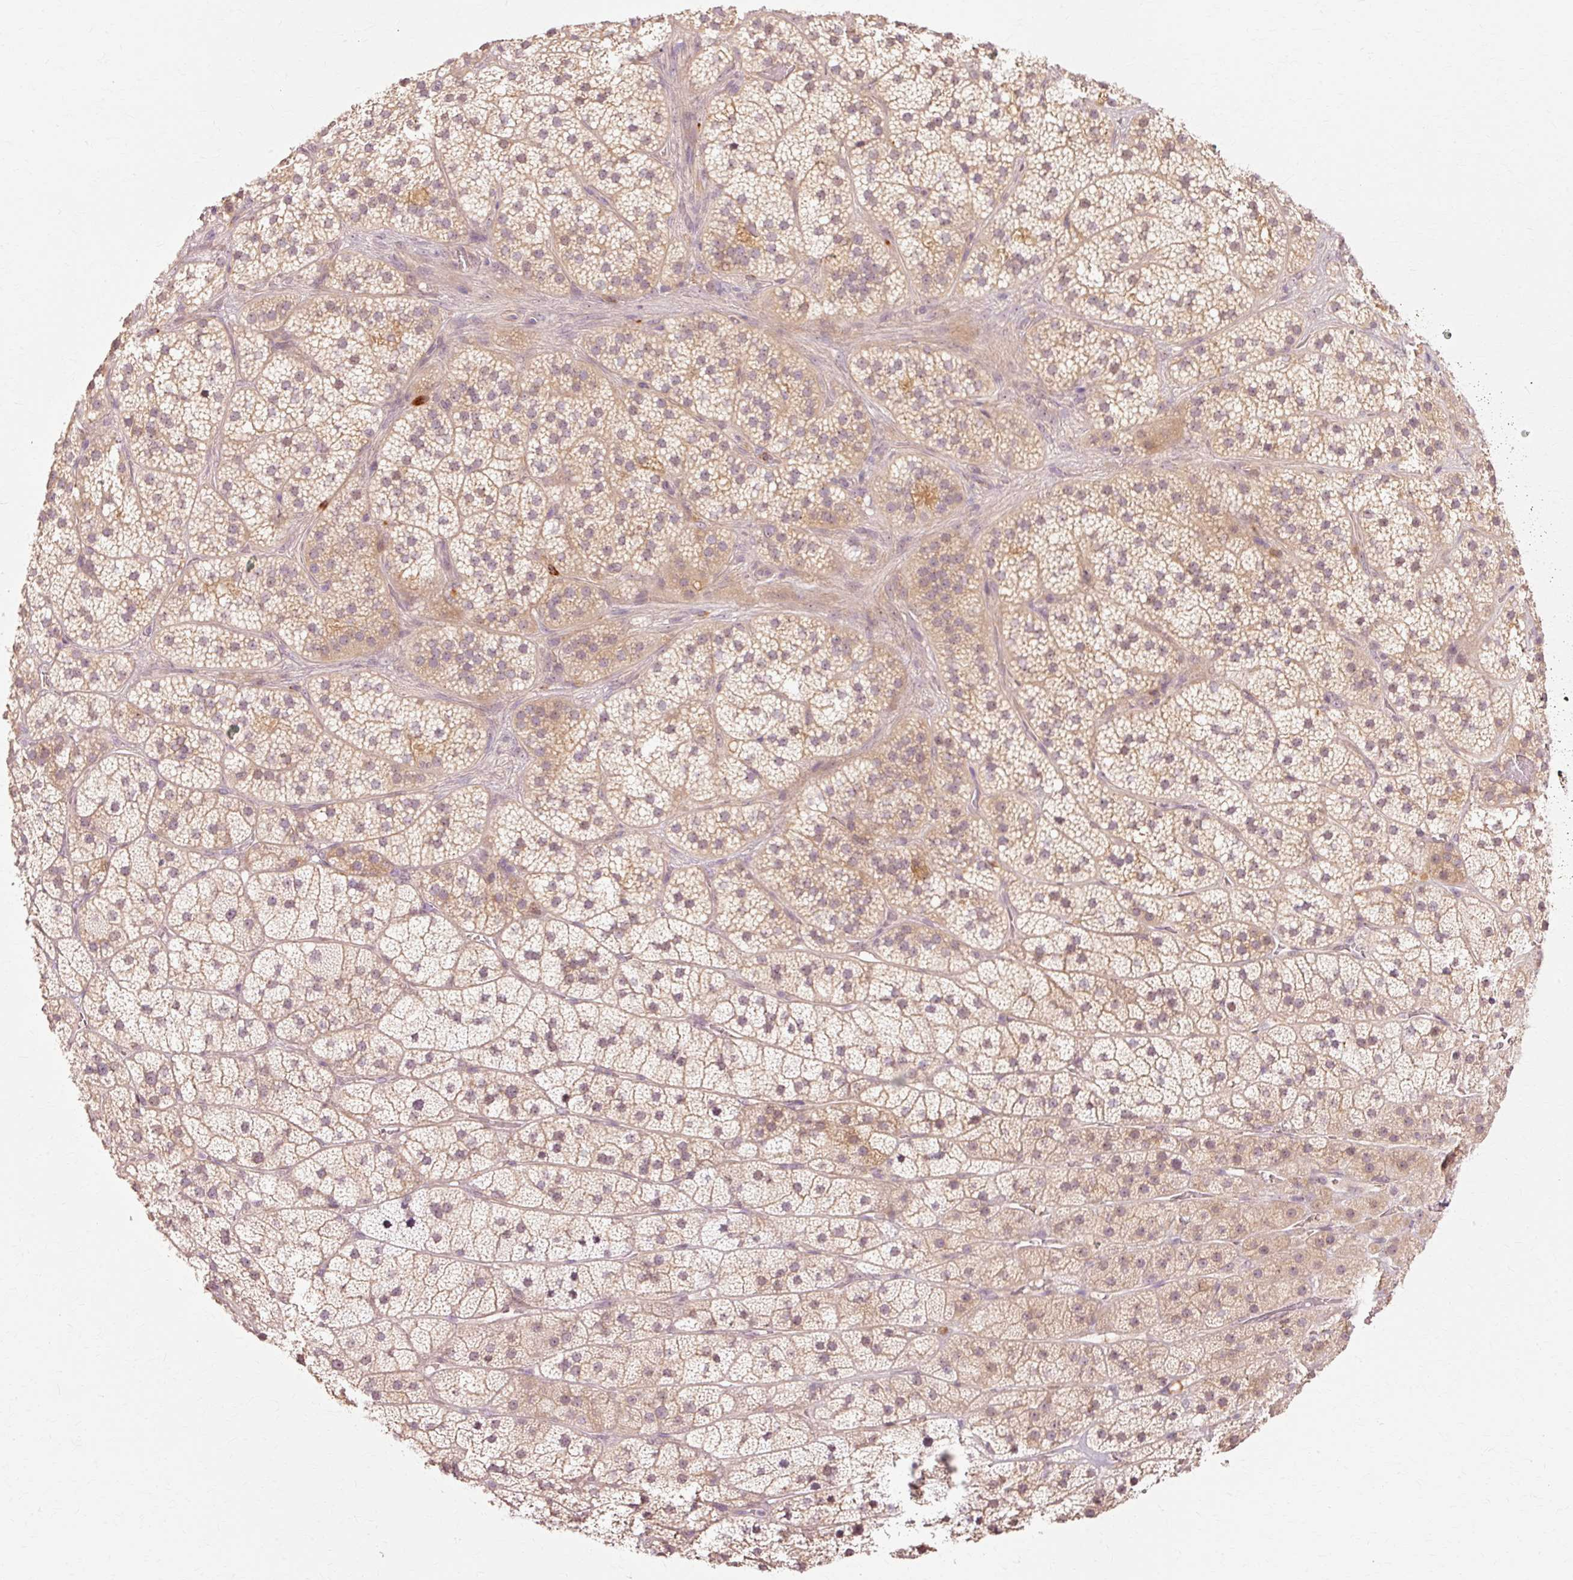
{"staining": {"intensity": "weak", "quantity": ">75%", "location": "cytoplasmic/membranous"}, "tissue": "adrenal gland", "cell_type": "Glandular cells", "image_type": "normal", "snomed": [{"axis": "morphology", "description": "Normal tissue, NOS"}, {"axis": "topography", "description": "Adrenal gland"}], "caption": "An image of adrenal gland stained for a protein reveals weak cytoplasmic/membranous brown staining in glandular cells. (brown staining indicates protein expression, while blue staining denotes nuclei).", "gene": "RGPD5", "patient": {"sex": "male", "age": 57}}